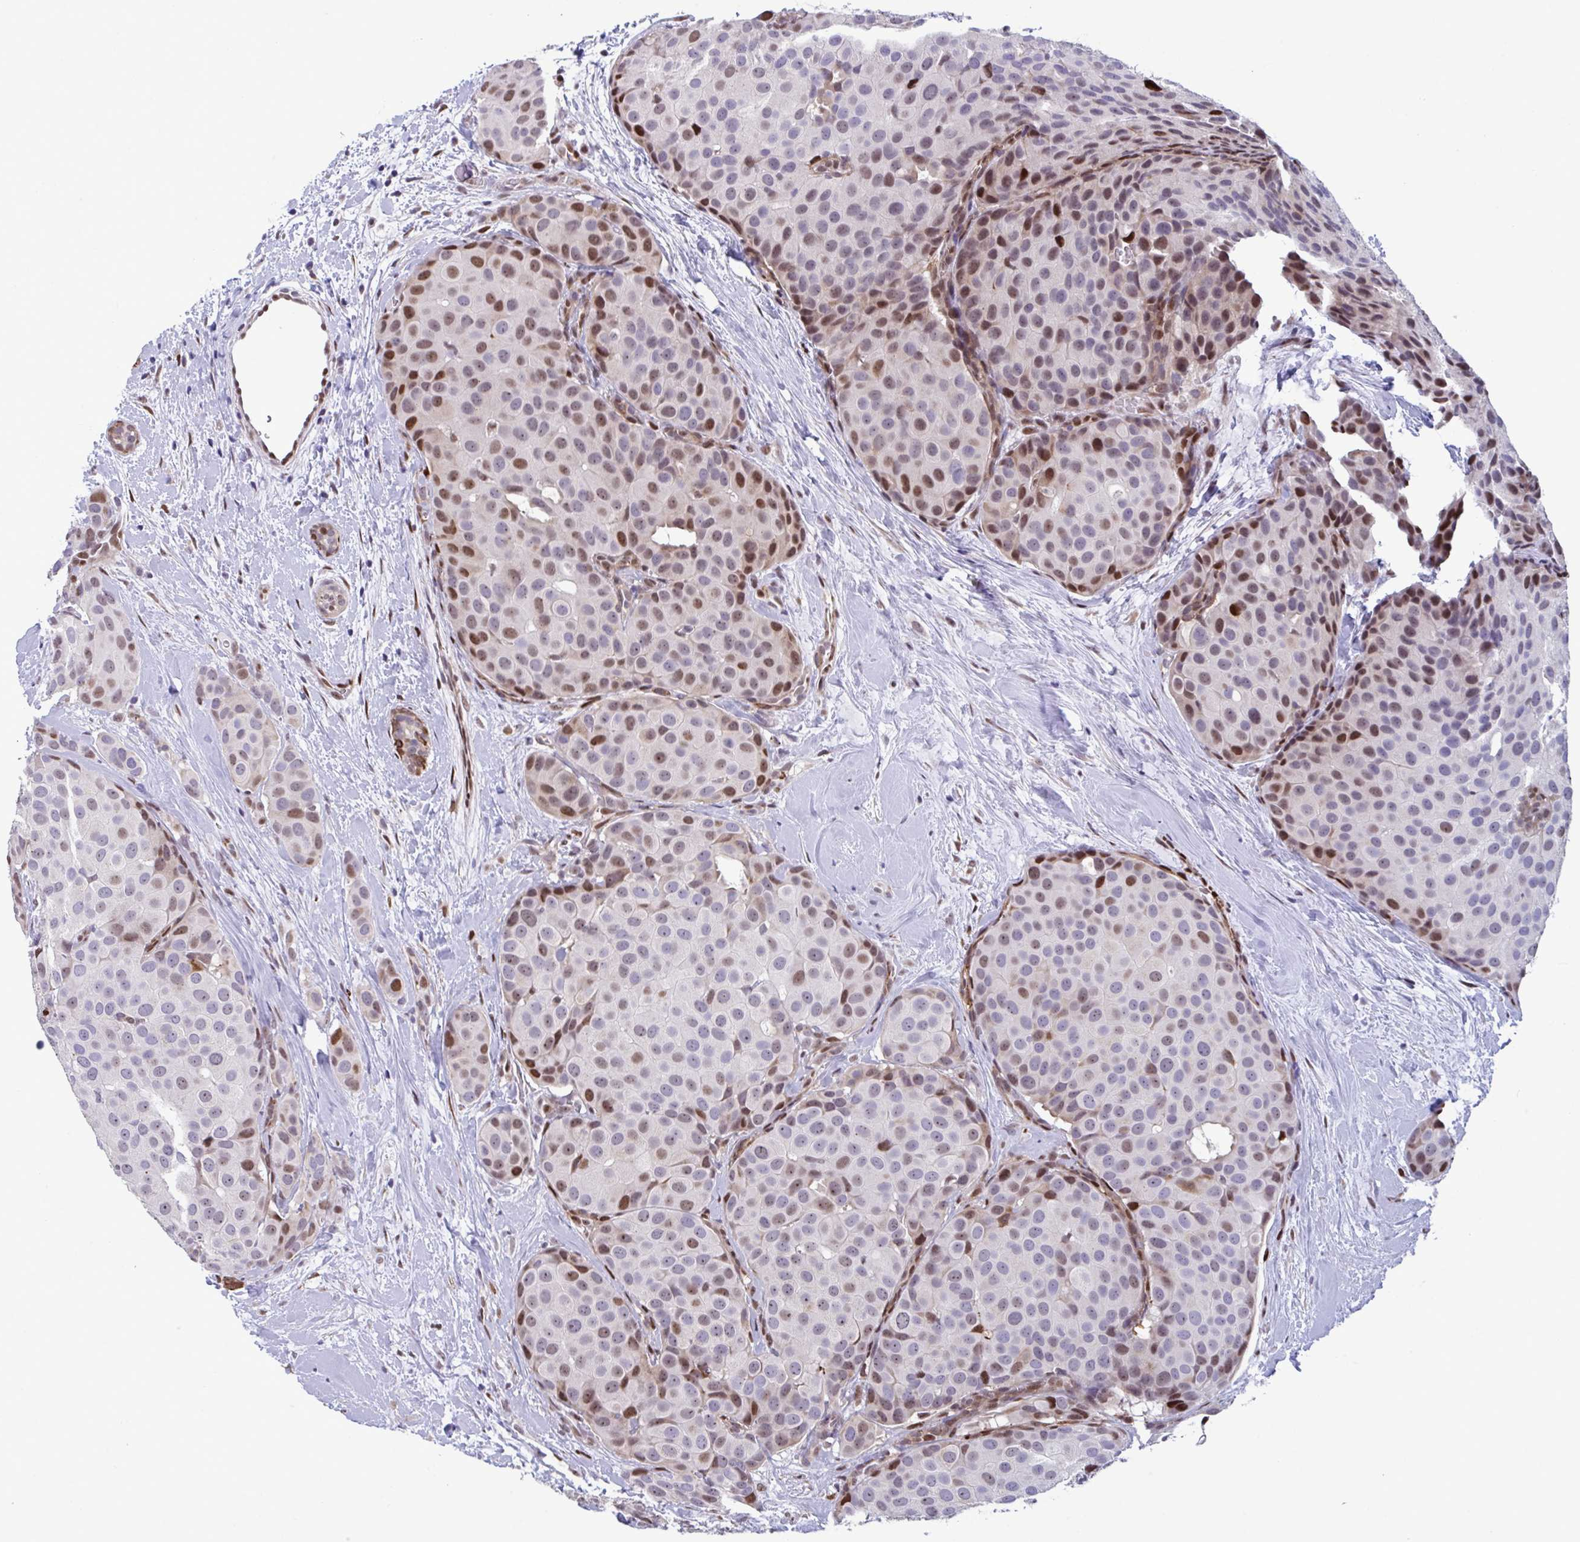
{"staining": {"intensity": "moderate", "quantity": "25%-75%", "location": "nuclear"}, "tissue": "breast cancer", "cell_type": "Tumor cells", "image_type": "cancer", "snomed": [{"axis": "morphology", "description": "Duct carcinoma"}, {"axis": "topography", "description": "Breast"}], "caption": "The immunohistochemical stain shows moderate nuclear staining in tumor cells of breast cancer tissue.", "gene": "PELI2", "patient": {"sex": "female", "age": 70}}